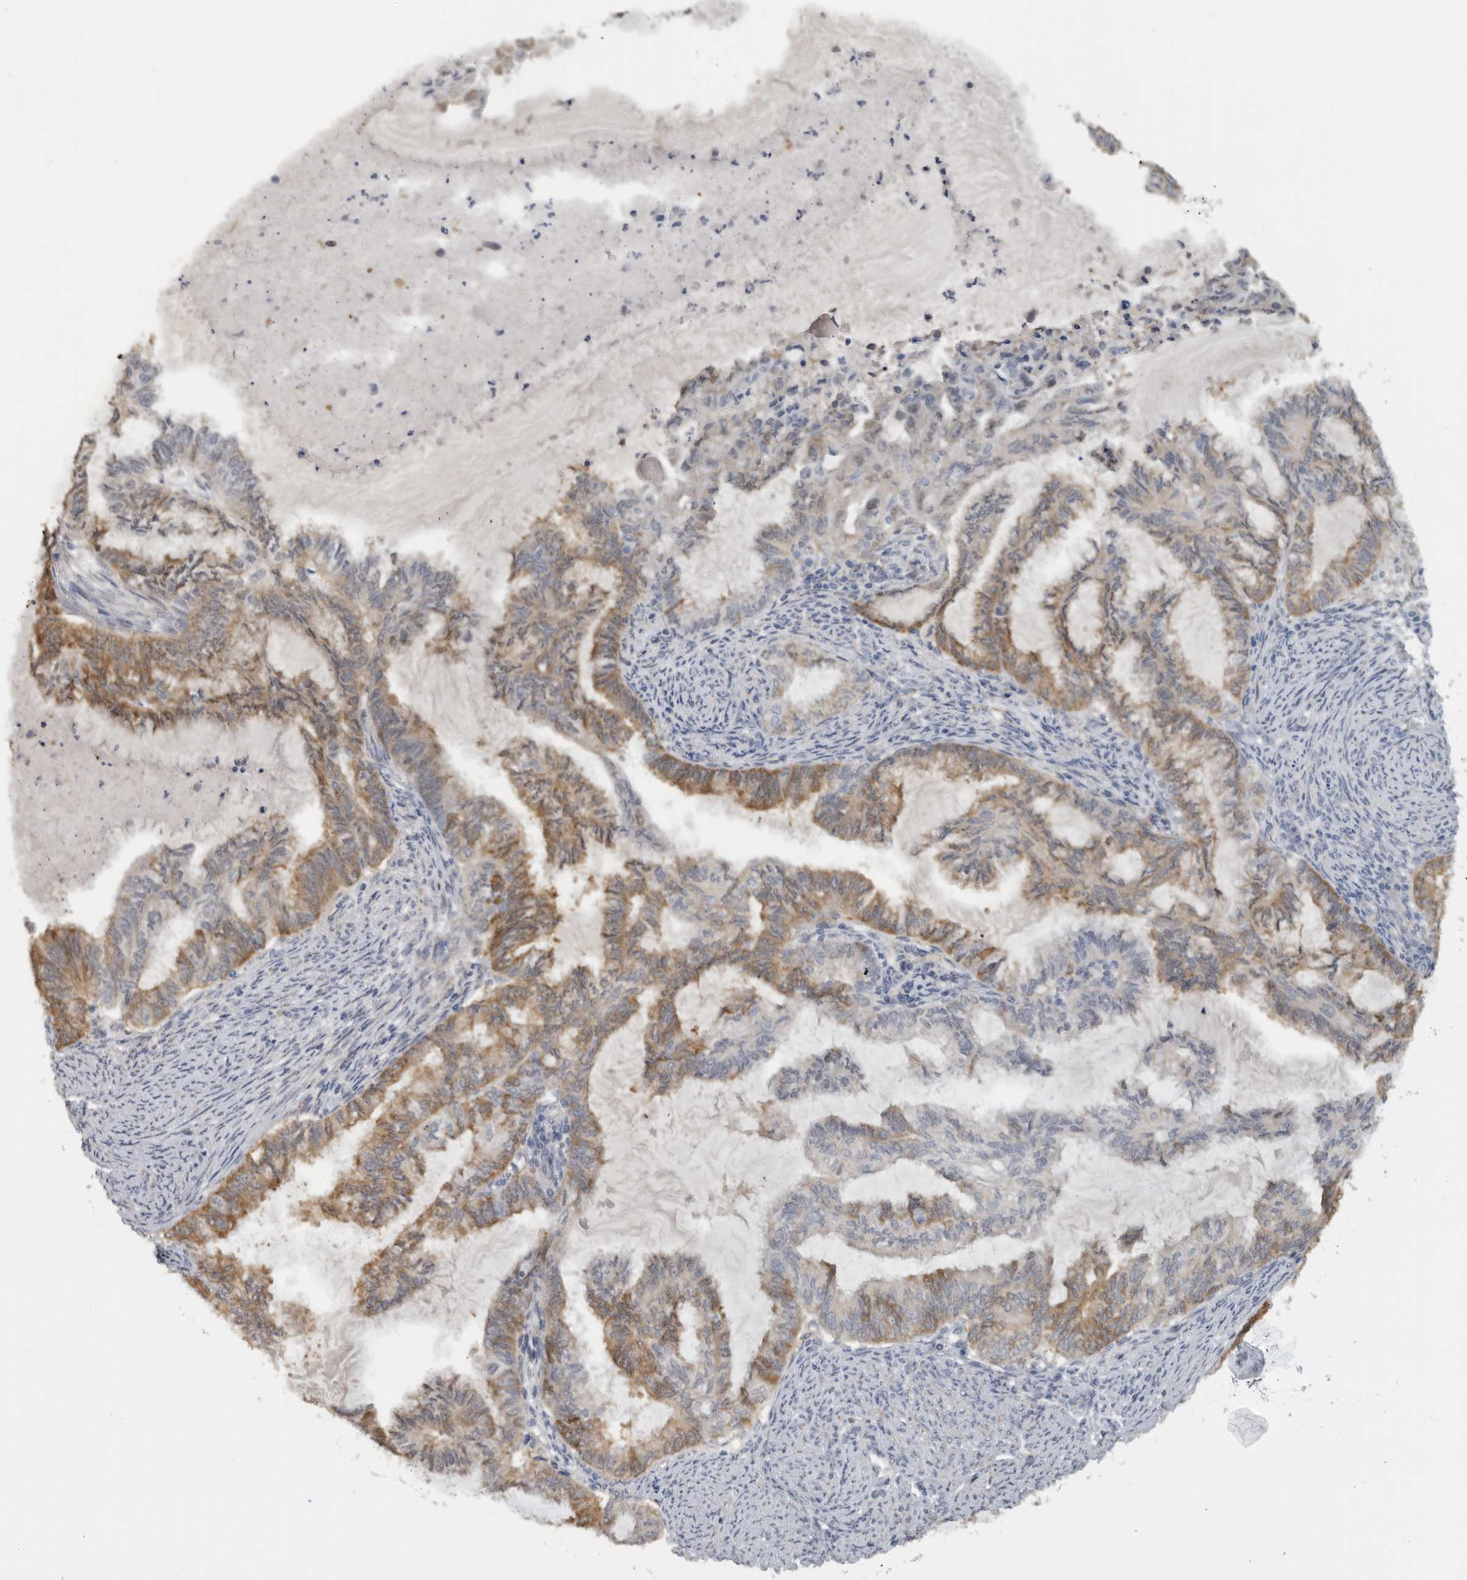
{"staining": {"intensity": "moderate", "quantity": ">75%", "location": "cytoplasmic/membranous"}, "tissue": "endometrial cancer", "cell_type": "Tumor cells", "image_type": "cancer", "snomed": [{"axis": "morphology", "description": "Adenocarcinoma, NOS"}, {"axis": "topography", "description": "Endometrium"}], "caption": "A brown stain shows moderate cytoplasmic/membranous staining of a protein in human adenocarcinoma (endometrial) tumor cells. (Stains: DAB (3,3'-diaminobenzidine) in brown, nuclei in blue, Microscopy: brightfield microscopy at high magnification).", "gene": "DYRK2", "patient": {"sex": "female", "age": 86}}